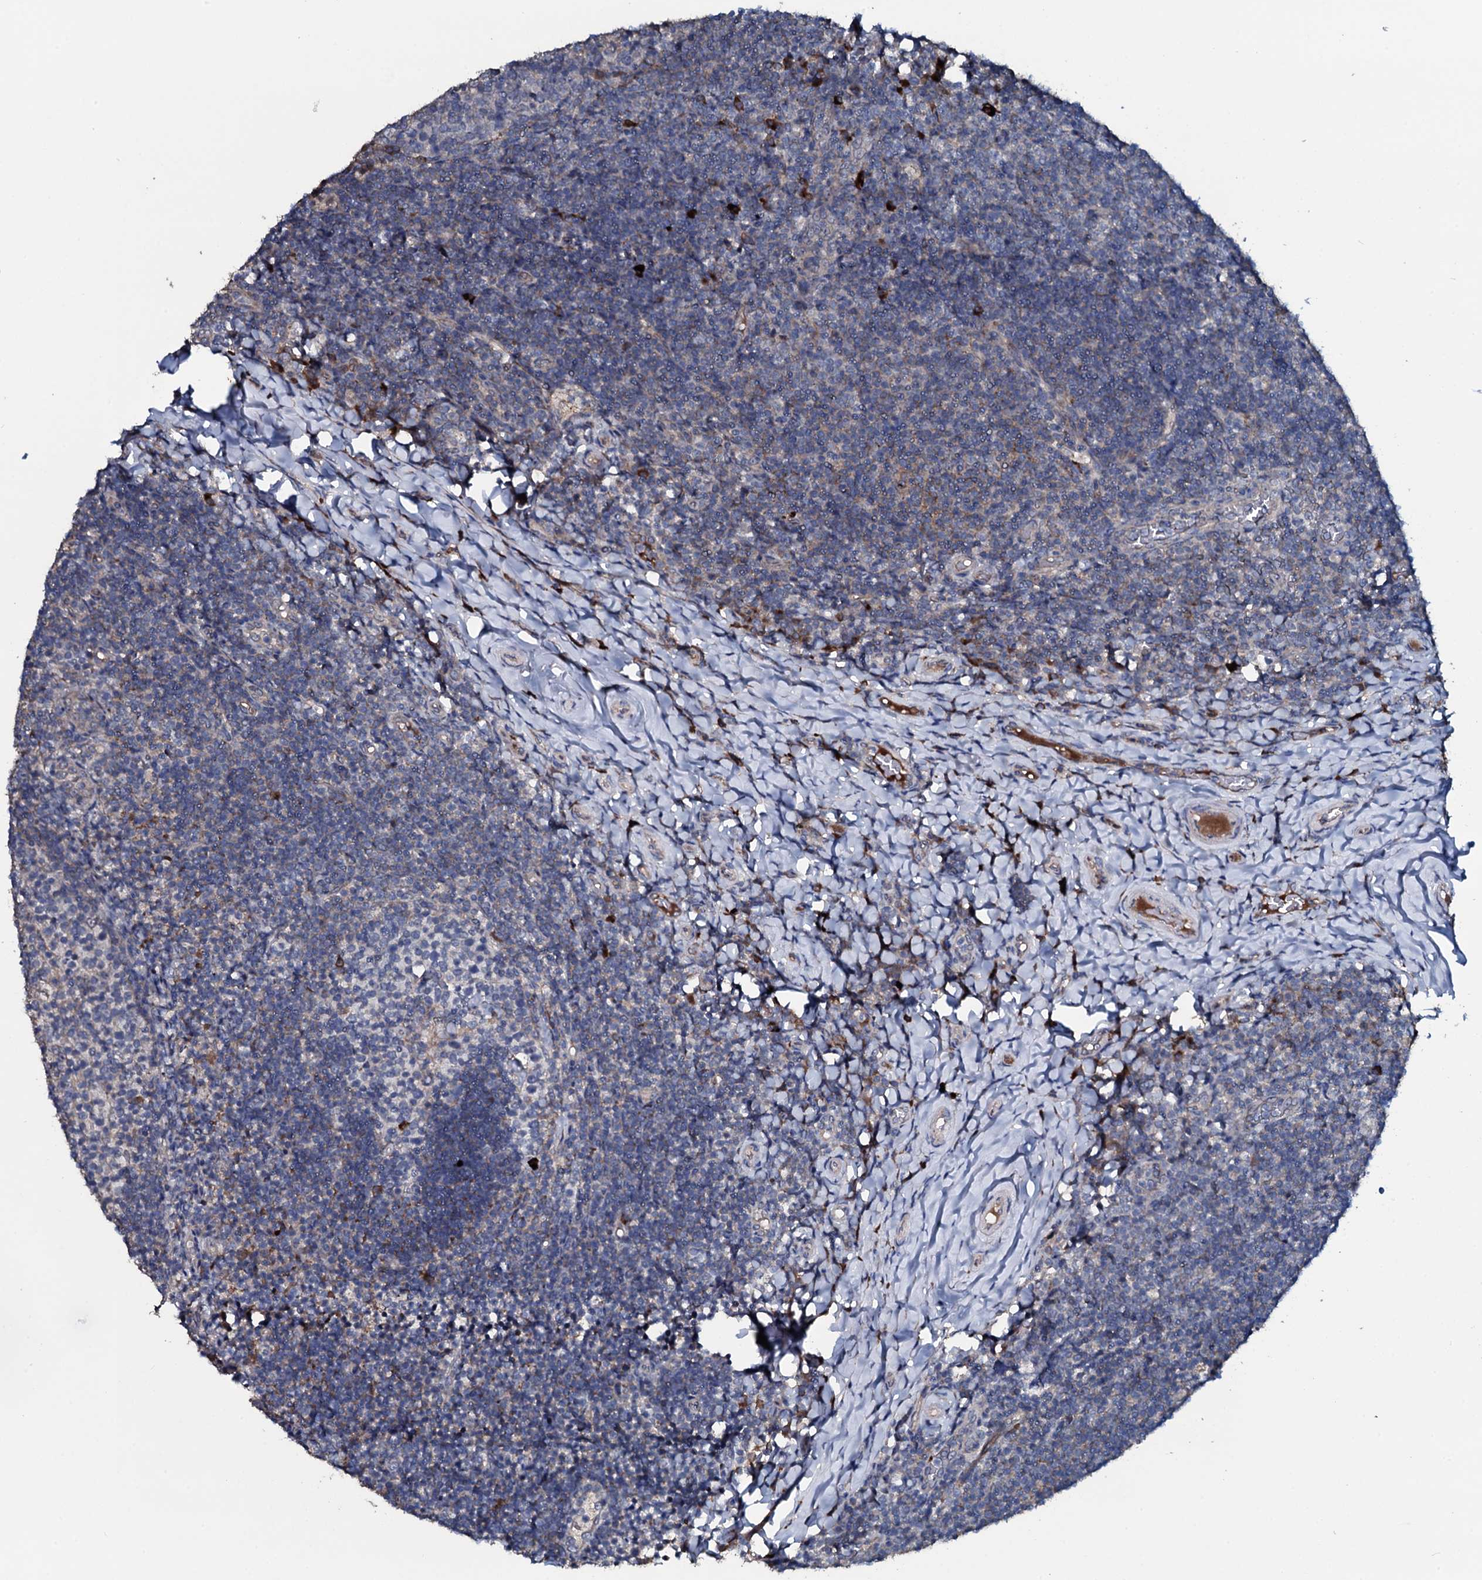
{"staining": {"intensity": "negative", "quantity": "none", "location": "none"}, "tissue": "tonsil", "cell_type": "Germinal center cells", "image_type": "normal", "snomed": [{"axis": "morphology", "description": "Normal tissue, NOS"}, {"axis": "topography", "description": "Tonsil"}], "caption": "Germinal center cells show no significant protein staining in benign tonsil. (DAB immunohistochemistry, high magnification).", "gene": "IL12B", "patient": {"sex": "female", "age": 10}}